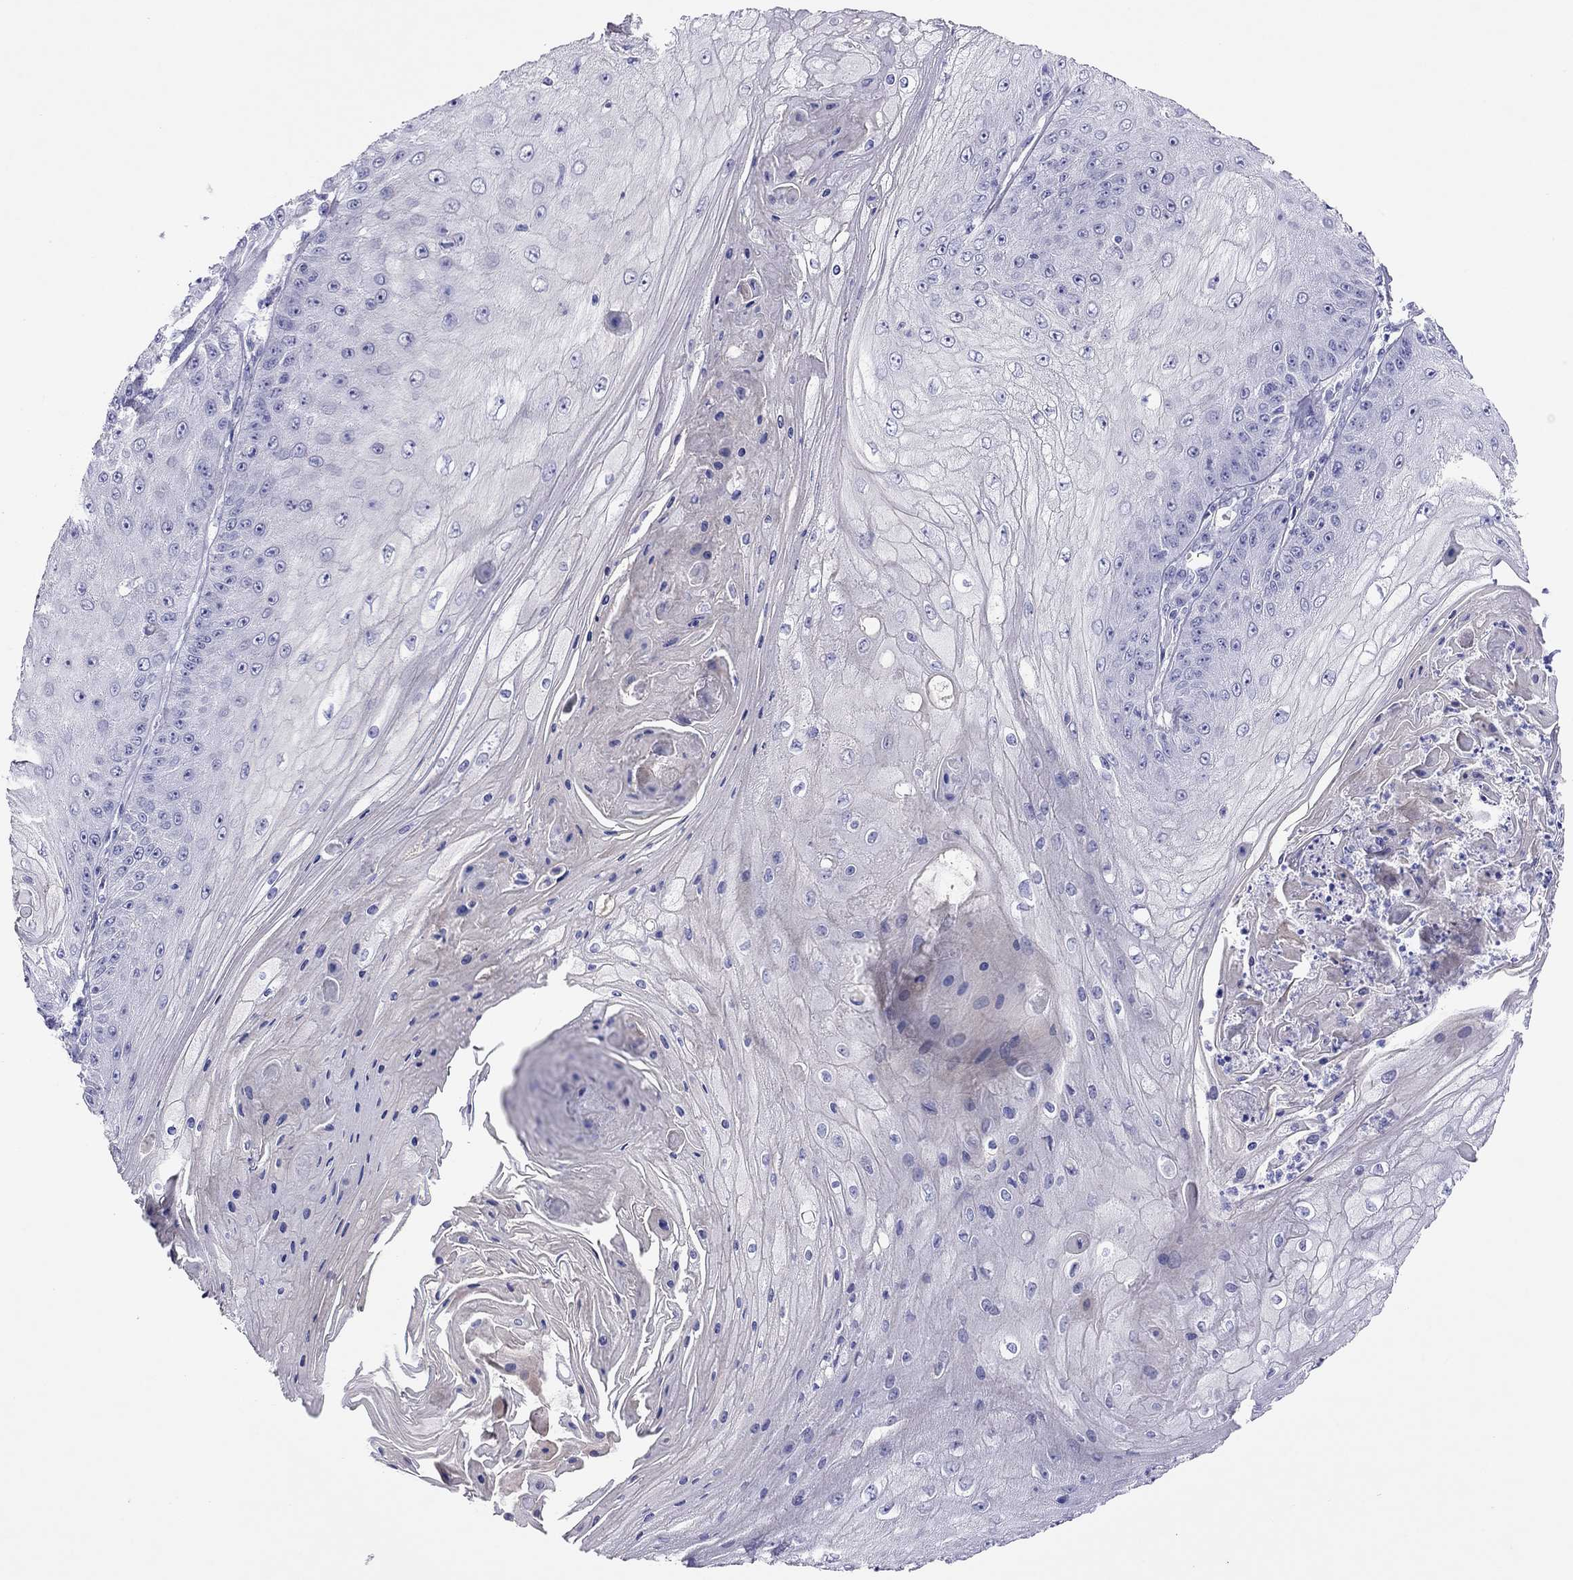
{"staining": {"intensity": "negative", "quantity": "none", "location": "none"}, "tissue": "skin cancer", "cell_type": "Tumor cells", "image_type": "cancer", "snomed": [{"axis": "morphology", "description": "Squamous cell carcinoma, NOS"}, {"axis": "topography", "description": "Skin"}], "caption": "Image shows no significant protein staining in tumor cells of skin cancer (squamous cell carcinoma).", "gene": "CAPNS2", "patient": {"sex": "male", "age": 70}}